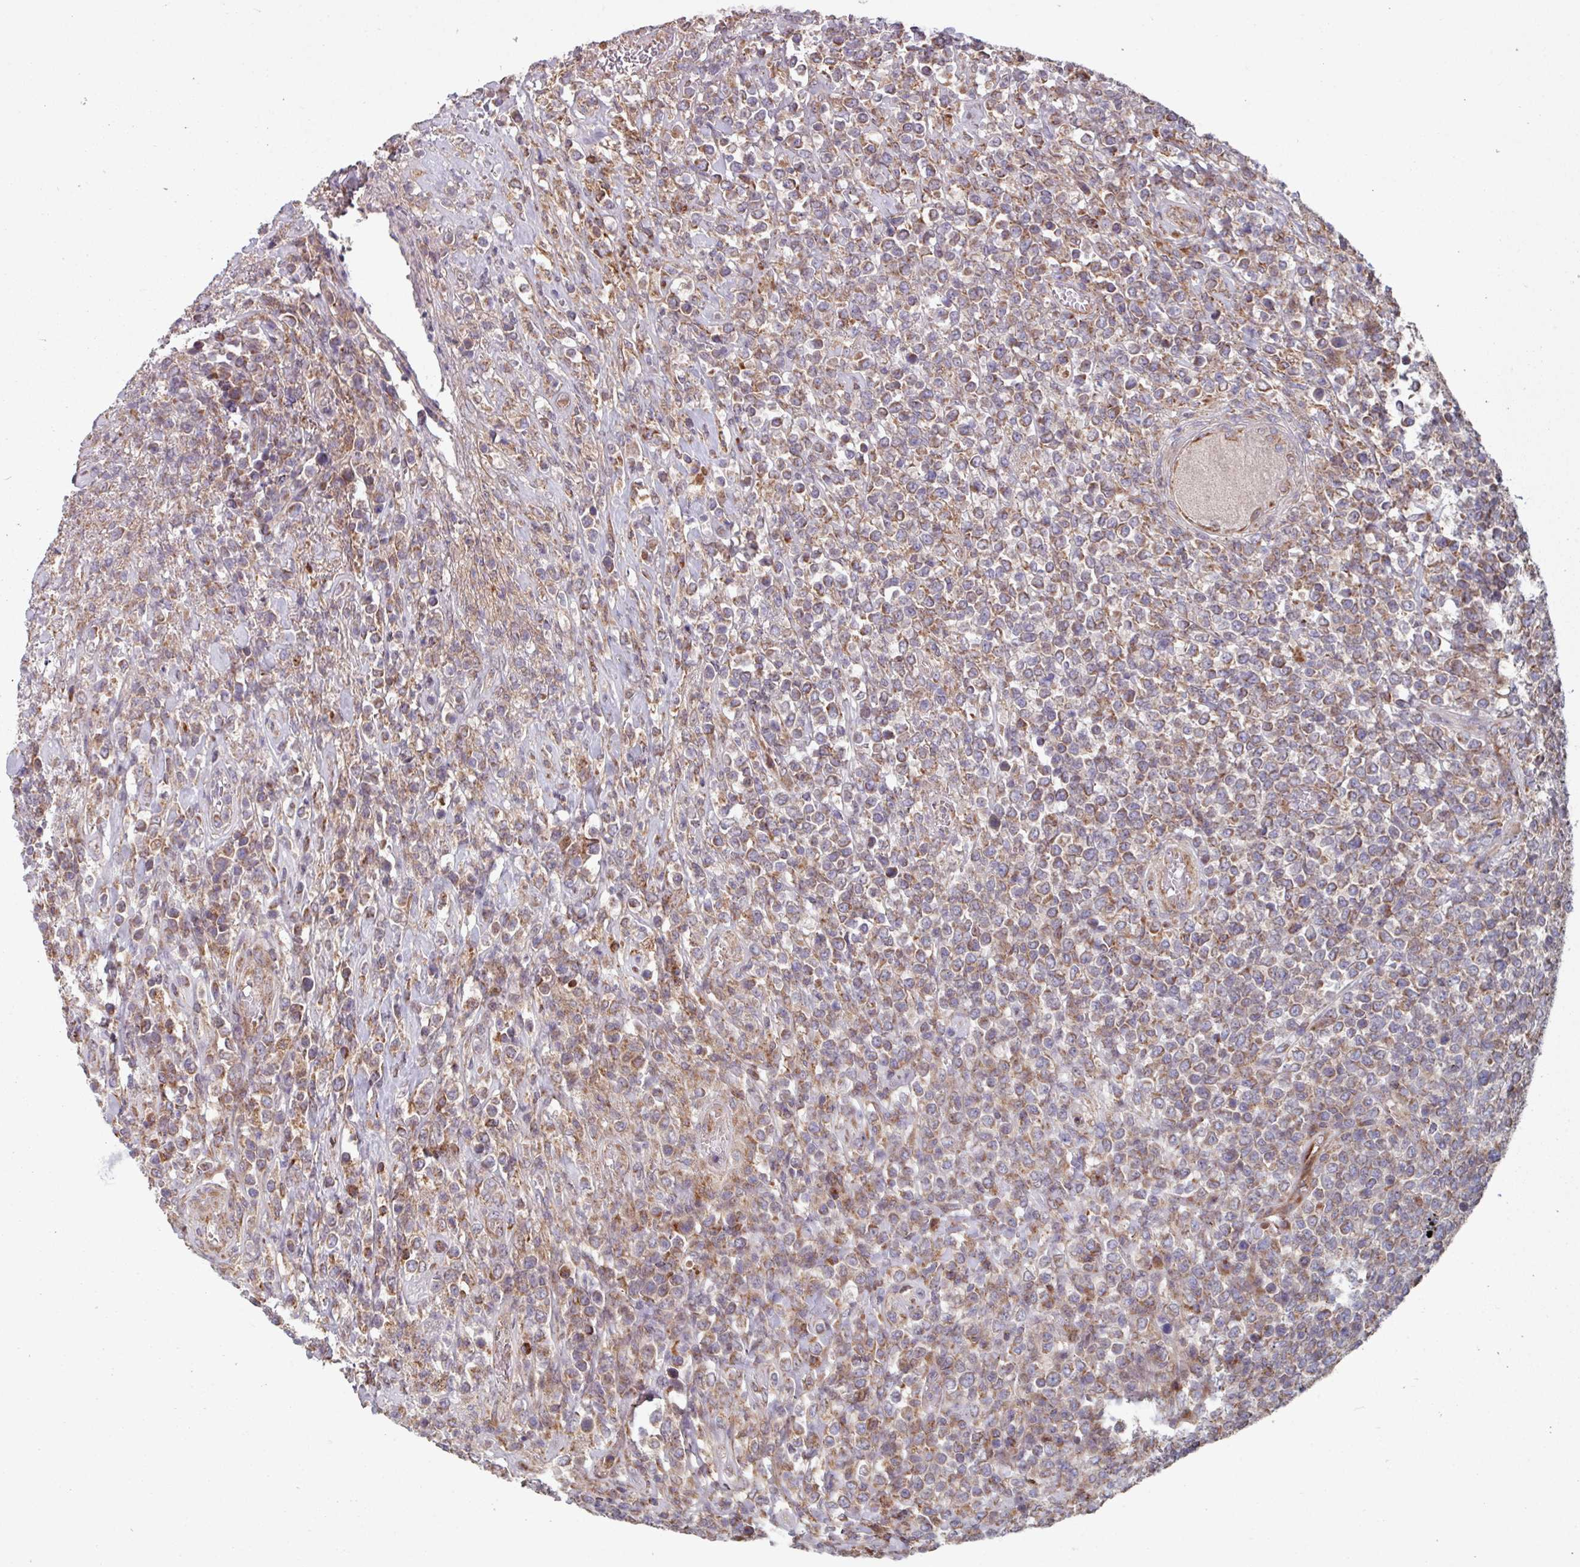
{"staining": {"intensity": "moderate", "quantity": ">75%", "location": "cytoplasmic/membranous"}, "tissue": "lymphoma", "cell_type": "Tumor cells", "image_type": "cancer", "snomed": [{"axis": "morphology", "description": "Malignant lymphoma, non-Hodgkin's type, High grade"}, {"axis": "topography", "description": "Soft tissue"}], "caption": "Protein staining of high-grade malignant lymphoma, non-Hodgkin's type tissue demonstrates moderate cytoplasmic/membranous staining in about >75% of tumor cells.", "gene": "COX7C", "patient": {"sex": "female", "age": 56}}